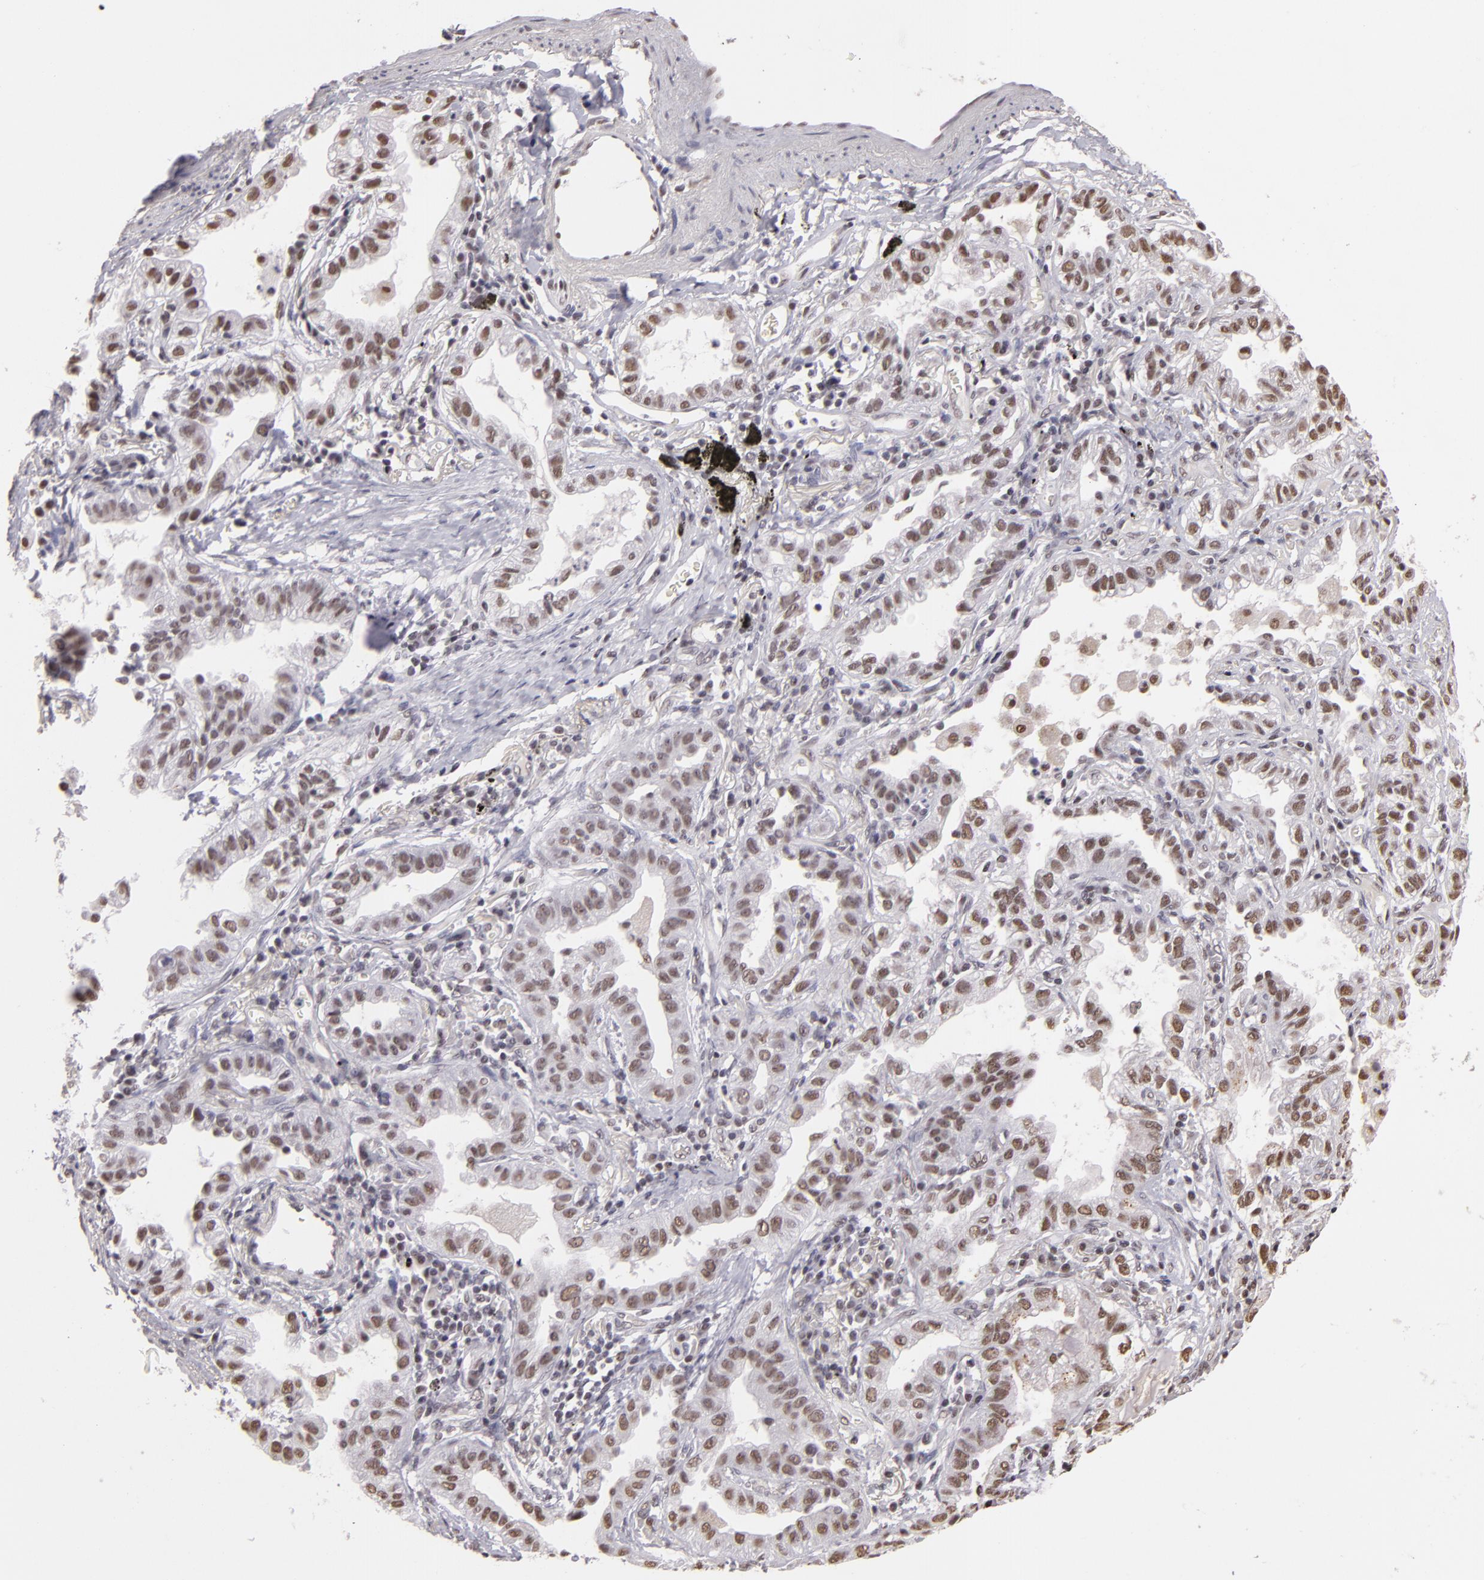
{"staining": {"intensity": "weak", "quantity": "25%-75%", "location": "nuclear"}, "tissue": "lung cancer", "cell_type": "Tumor cells", "image_type": "cancer", "snomed": [{"axis": "morphology", "description": "Adenocarcinoma, NOS"}, {"axis": "topography", "description": "Lung"}], "caption": "Adenocarcinoma (lung) stained for a protein (brown) reveals weak nuclear positive staining in about 25%-75% of tumor cells.", "gene": "INTS6", "patient": {"sex": "female", "age": 50}}